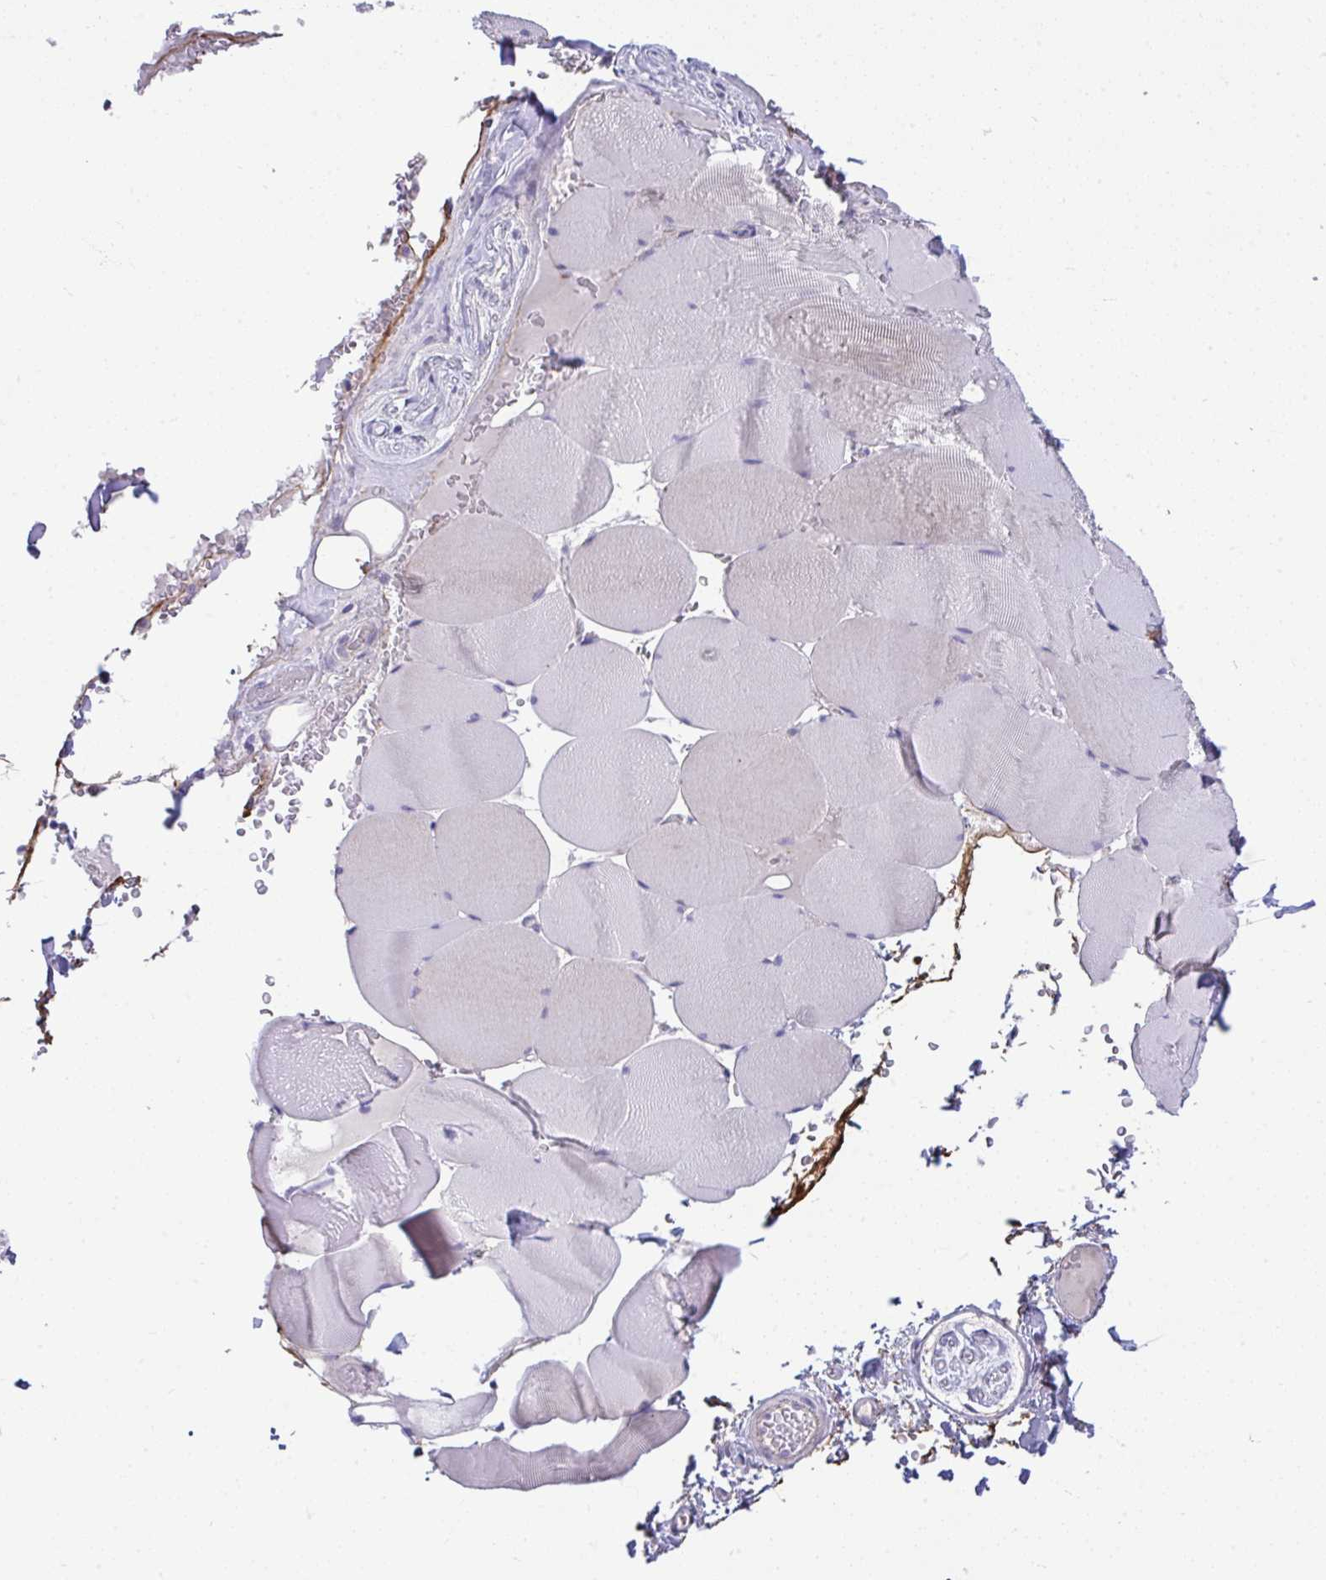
{"staining": {"intensity": "negative", "quantity": "none", "location": "none"}, "tissue": "skeletal muscle", "cell_type": "Myocytes", "image_type": "normal", "snomed": [{"axis": "morphology", "description": "Normal tissue, NOS"}, {"axis": "topography", "description": "Skeletal muscle"}, {"axis": "topography", "description": "Head-Neck"}], "caption": "IHC image of normal skeletal muscle: human skeletal muscle stained with DAB (3,3'-diaminobenzidine) shows no significant protein positivity in myocytes.", "gene": "PIGZ", "patient": {"sex": "male", "age": 66}}